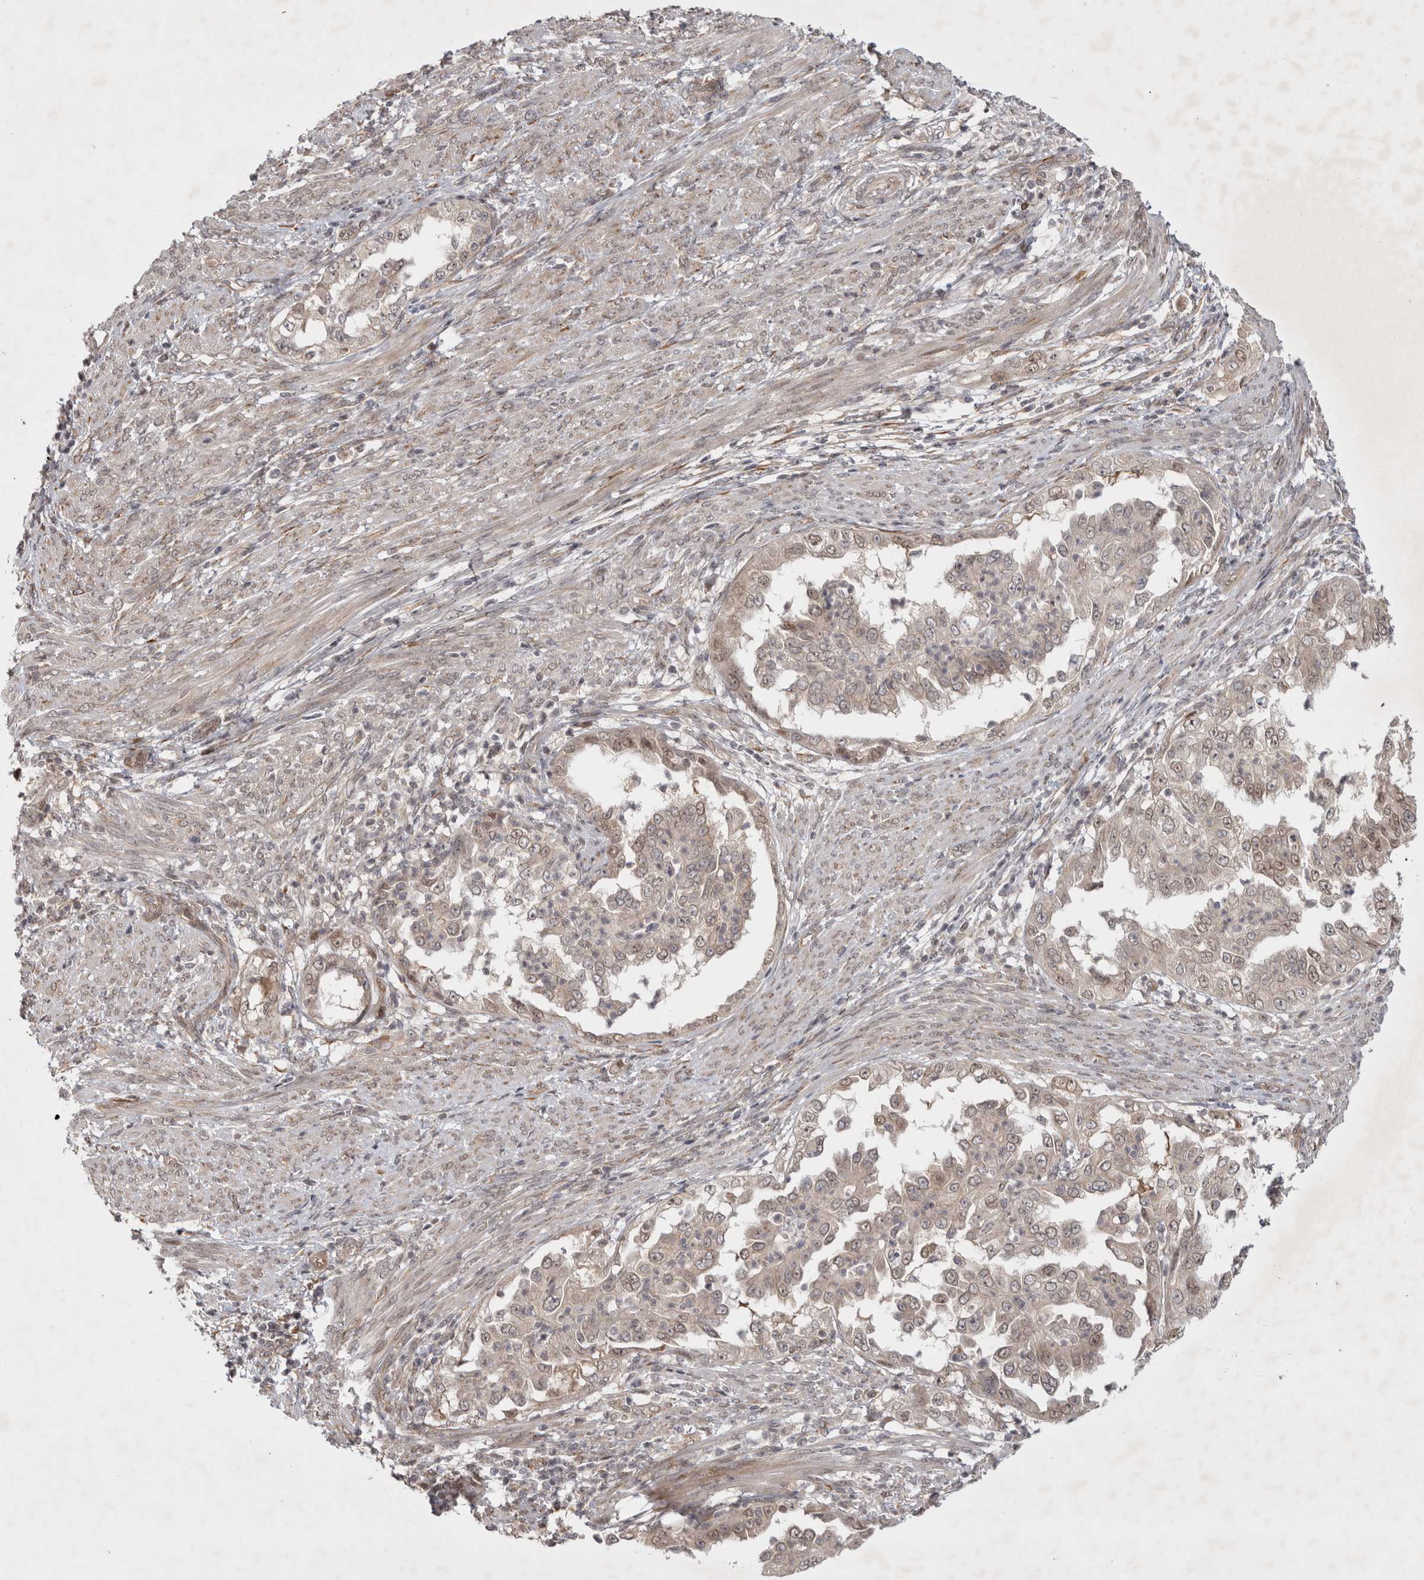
{"staining": {"intensity": "weak", "quantity": "25%-75%", "location": "nuclear"}, "tissue": "endometrial cancer", "cell_type": "Tumor cells", "image_type": "cancer", "snomed": [{"axis": "morphology", "description": "Adenocarcinoma, NOS"}, {"axis": "topography", "description": "Endometrium"}], "caption": "IHC histopathology image of neoplastic tissue: human adenocarcinoma (endometrial) stained using IHC shows low levels of weak protein expression localized specifically in the nuclear of tumor cells, appearing as a nuclear brown color.", "gene": "ZNF318", "patient": {"sex": "female", "age": 85}}